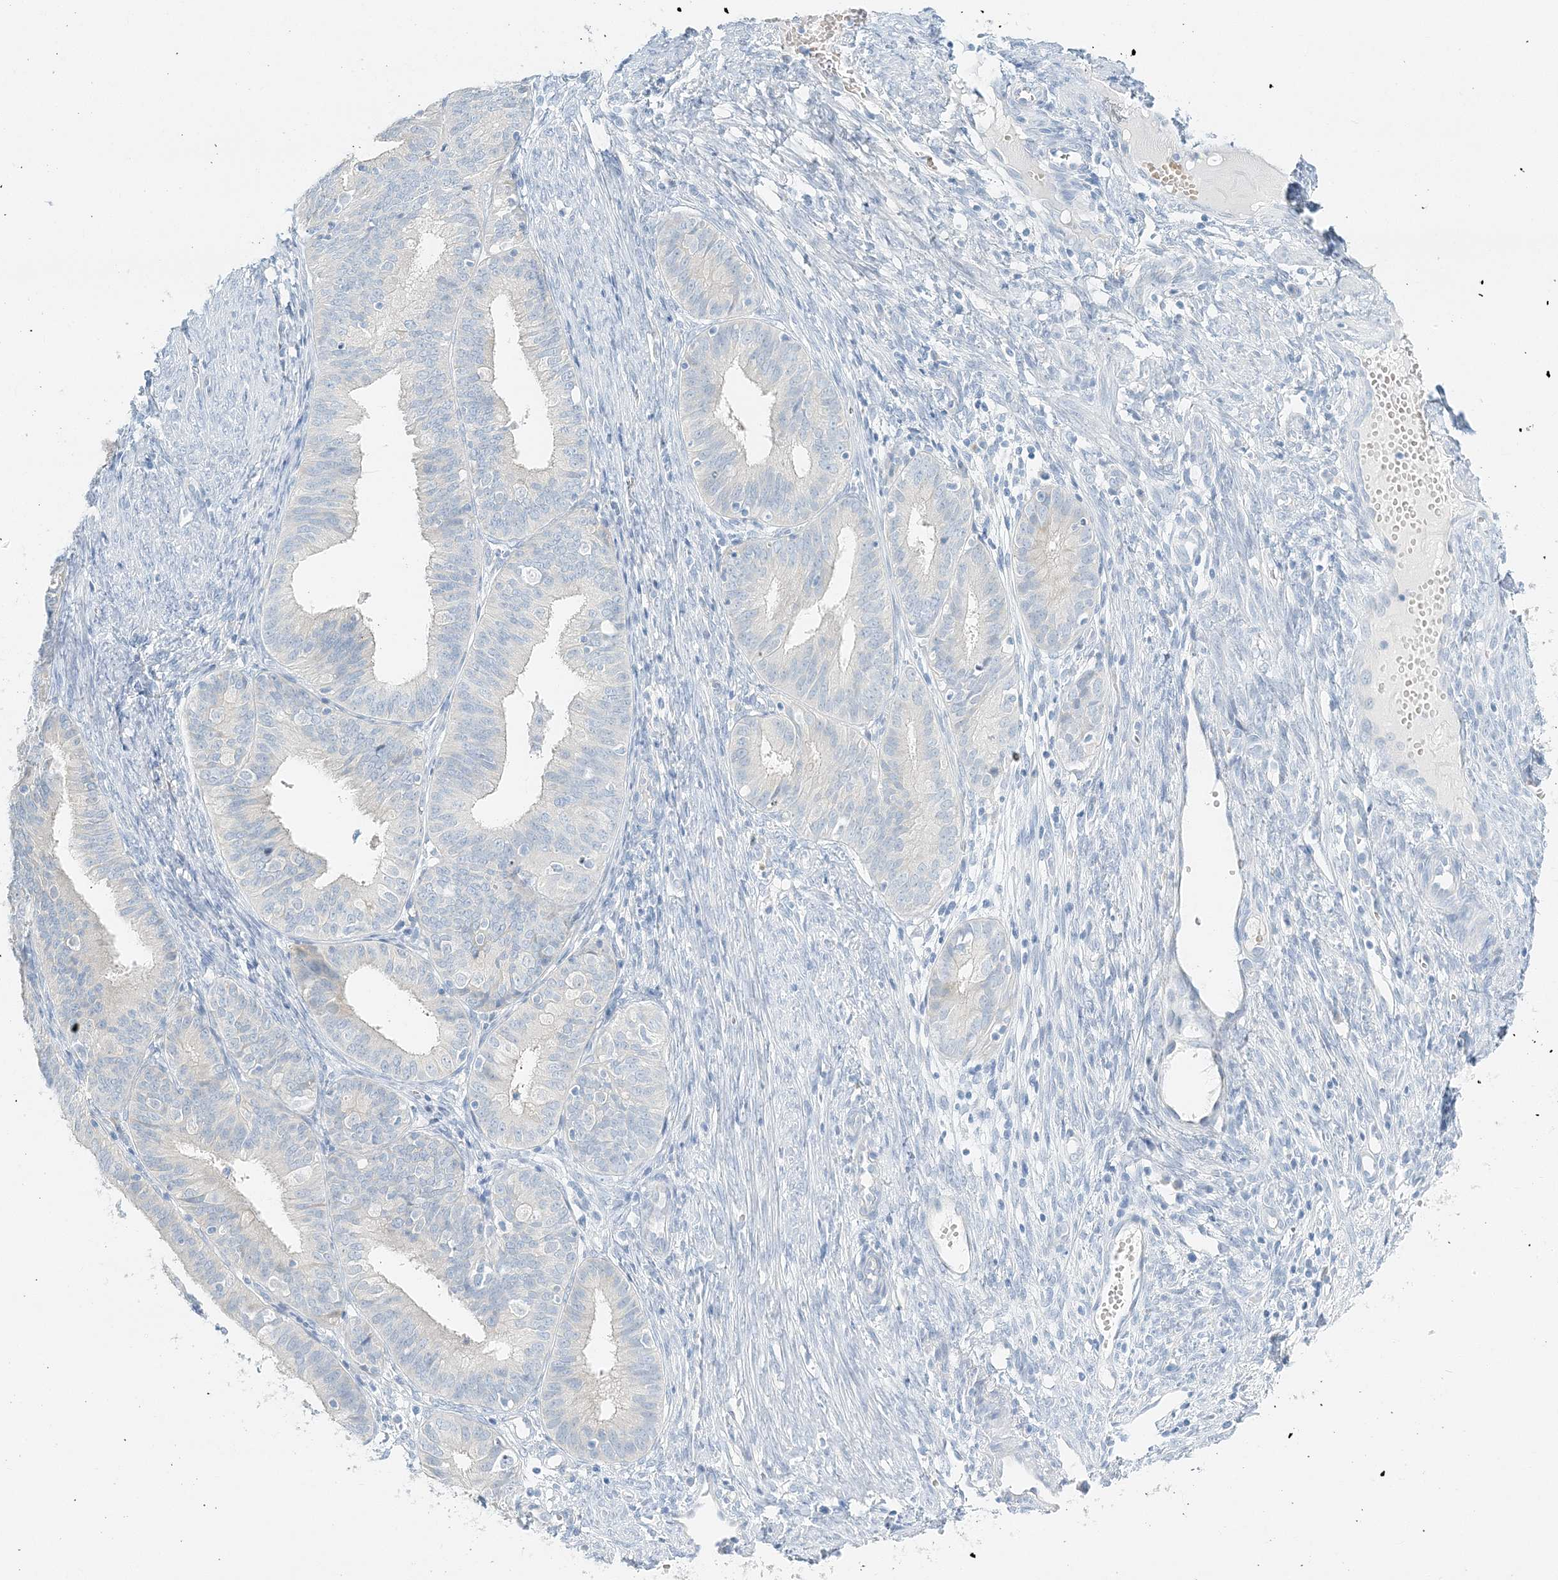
{"staining": {"intensity": "negative", "quantity": "none", "location": "none"}, "tissue": "endometrial cancer", "cell_type": "Tumor cells", "image_type": "cancer", "snomed": [{"axis": "morphology", "description": "Adenocarcinoma, NOS"}, {"axis": "topography", "description": "Endometrium"}], "caption": "There is no significant staining in tumor cells of endometrial cancer.", "gene": "VILL", "patient": {"sex": "female", "age": 51}}